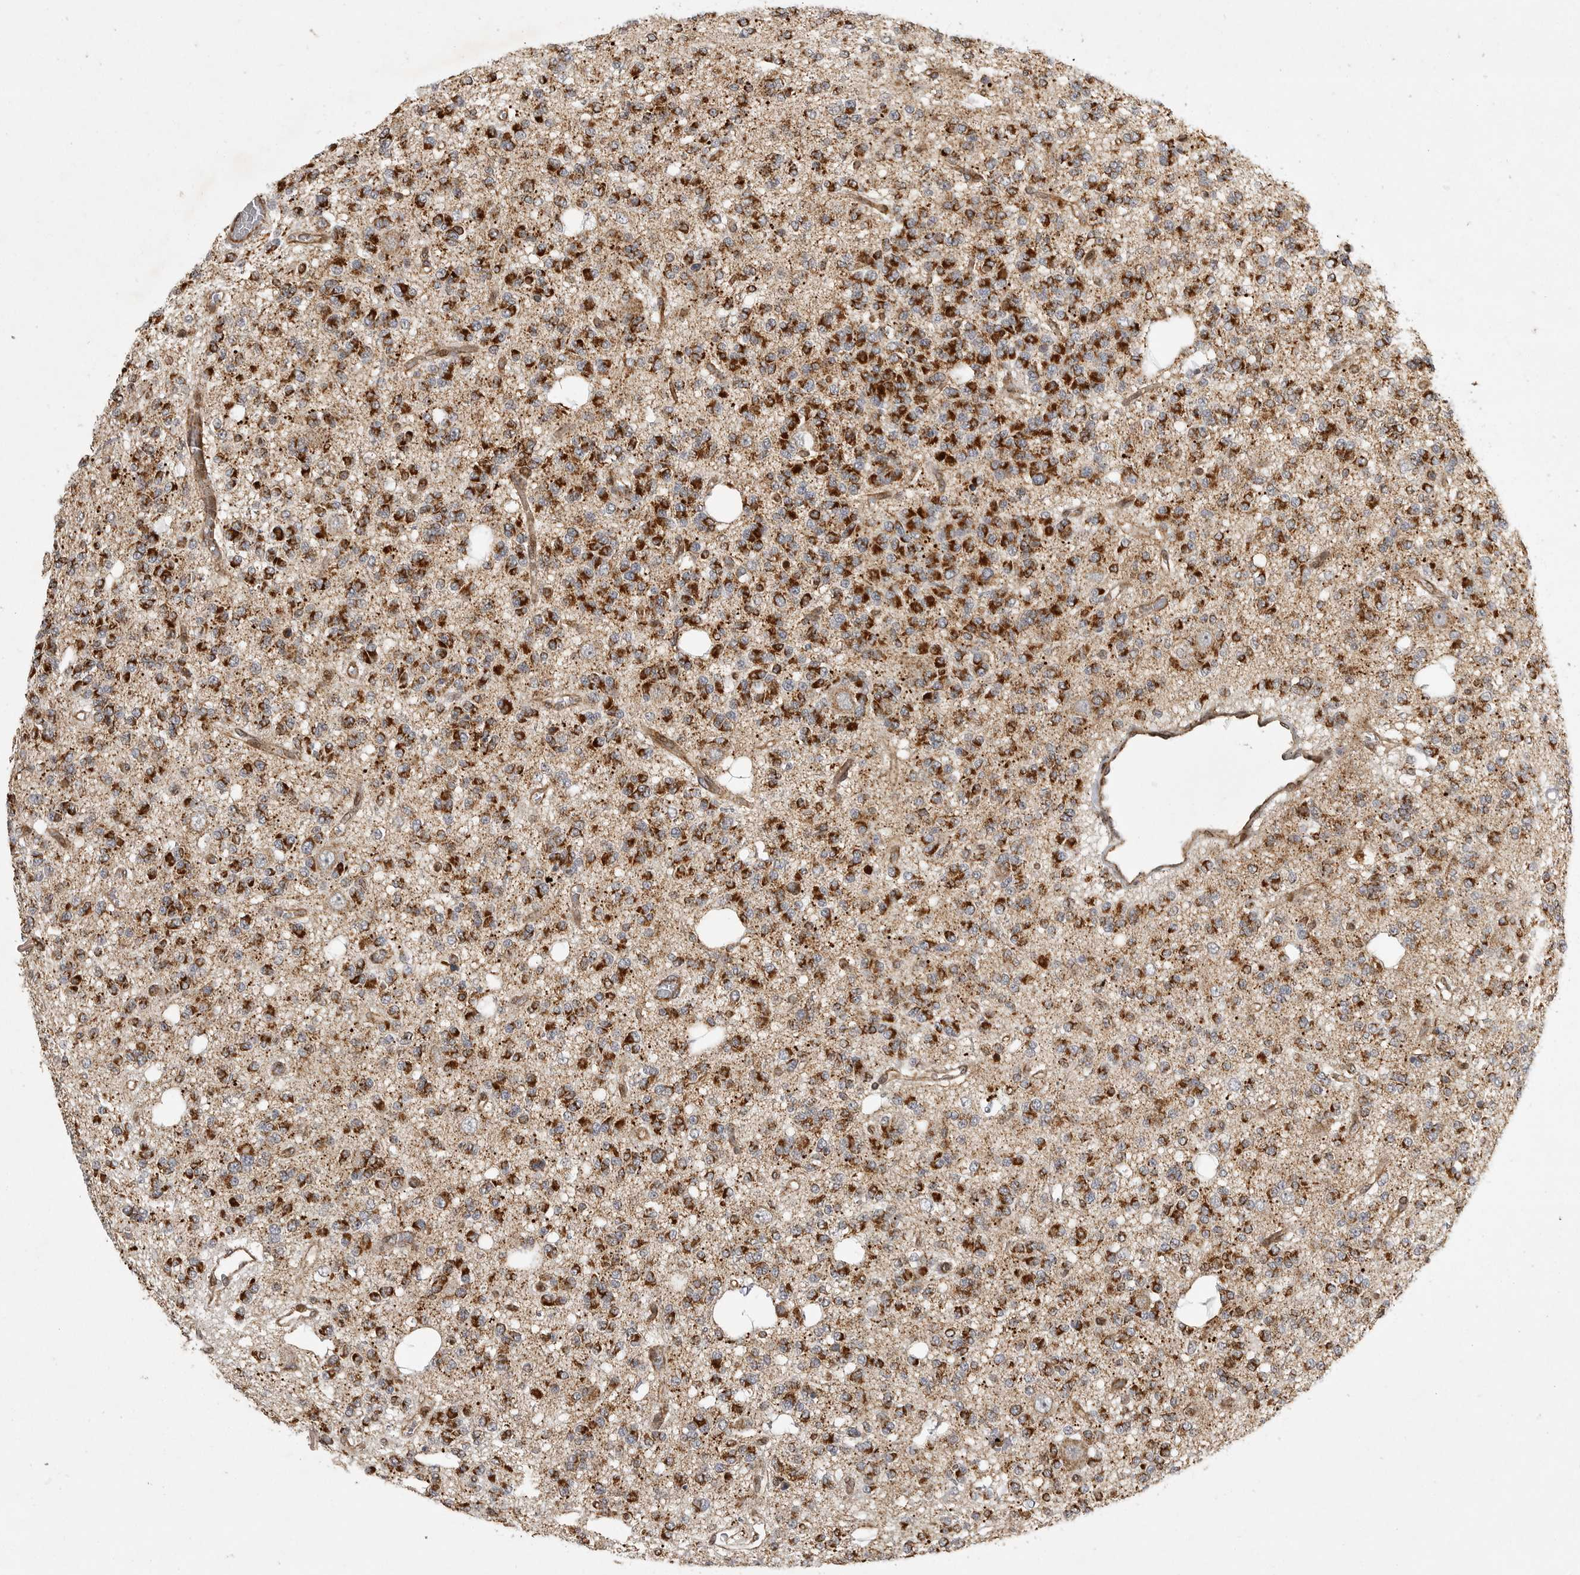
{"staining": {"intensity": "strong", "quantity": ">75%", "location": "cytoplasmic/membranous"}, "tissue": "glioma", "cell_type": "Tumor cells", "image_type": "cancer", "snomed": [{"axis": "morphology", "description": "Glioma, malignant, Low grade"}, {"axis": "topography", "description": "Brain"}], "caption": "Low-grade glioma (malignant) was stained to show a protein in brown. There is high levels of strong cytoplasmic/membranous expression in approximately >75% of tumor cells. (brown staining indicates protein expression, while blue staining denotes nuclei).", "gene": "NARS2", "patient": {"sex": "male", "age": 38}}